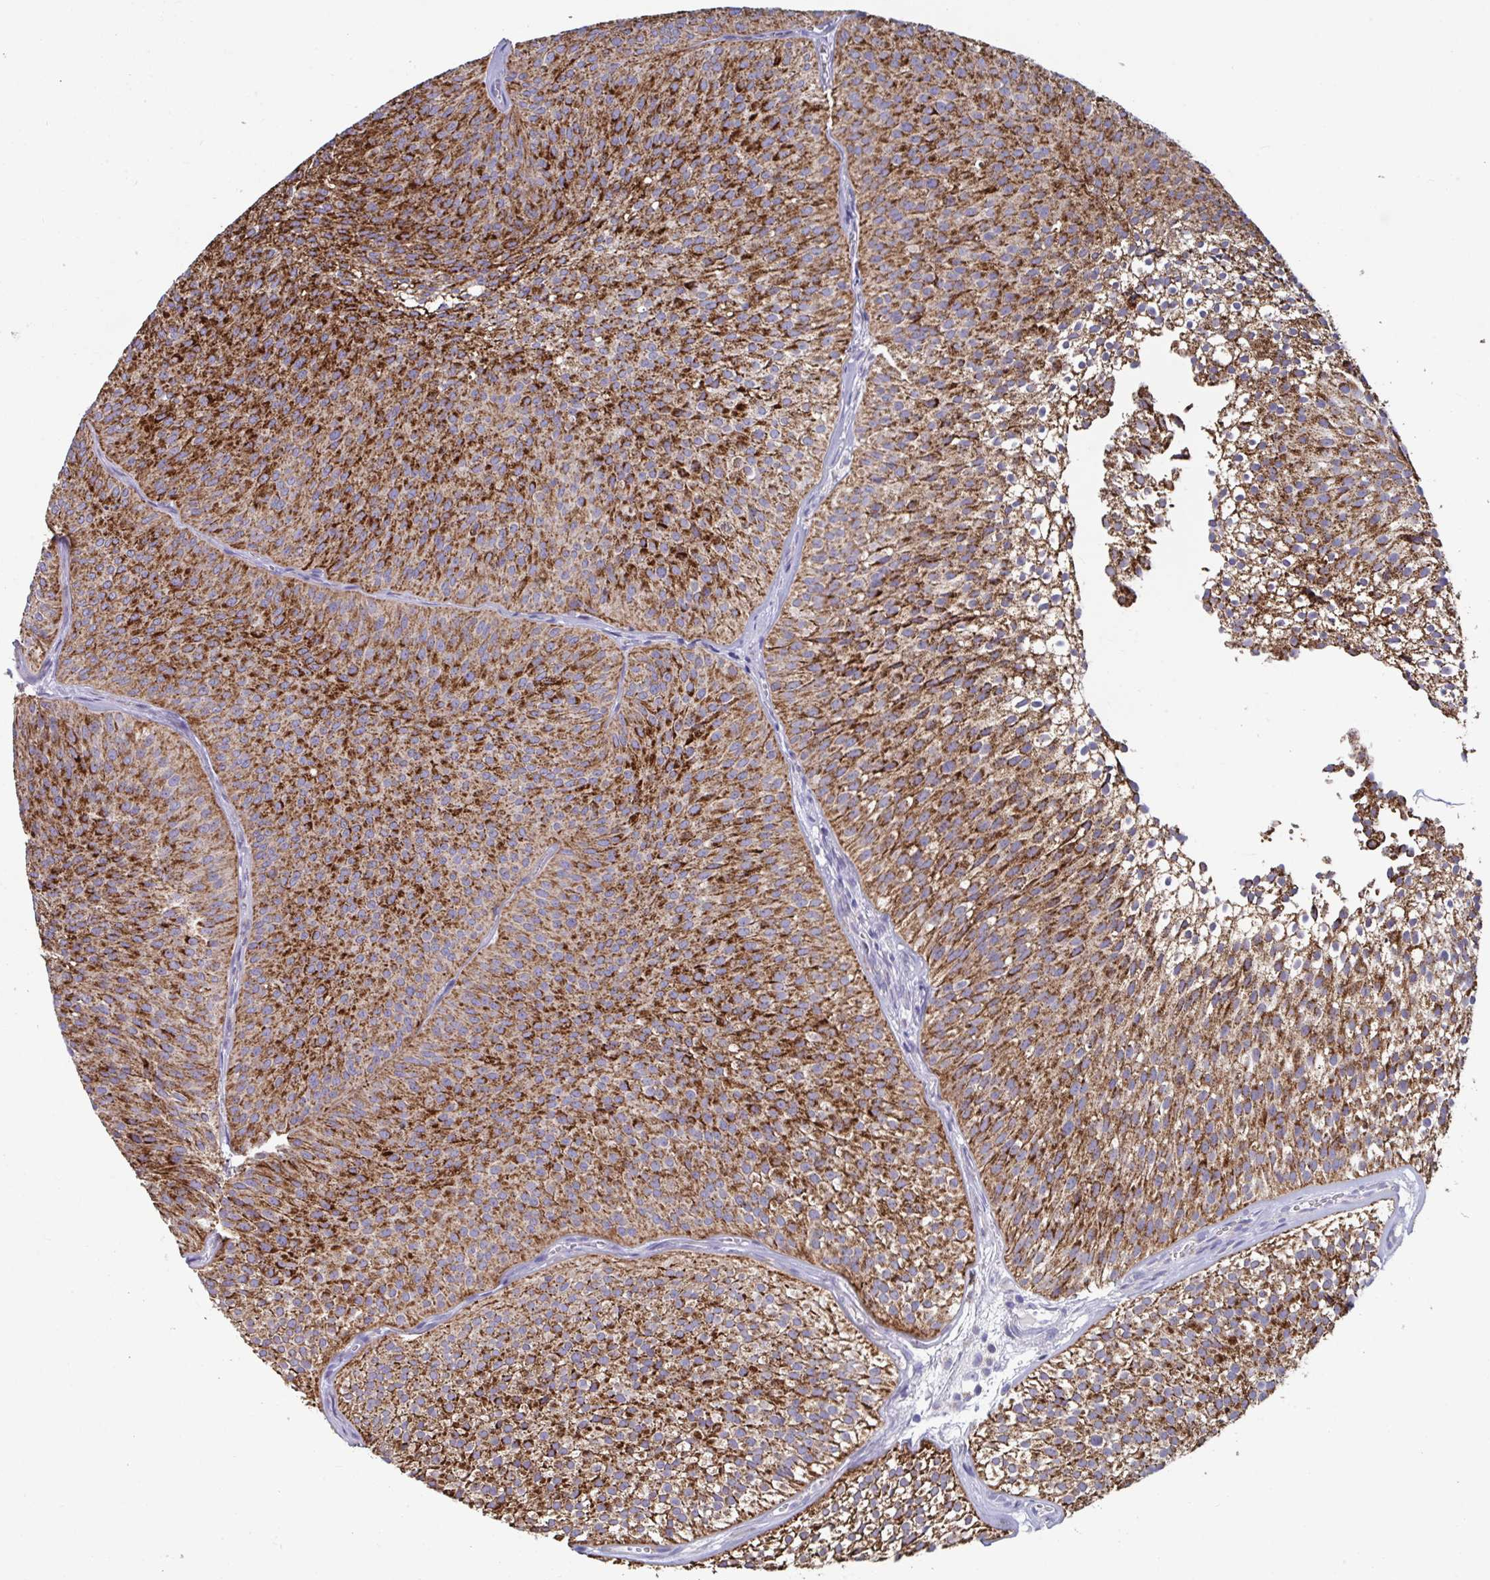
{"staining": {"intensity": "strong", "quantity": ">75%", "location": "cytoplasmic/membranous"}, "tissue": "urothelial cancer", "cell_type": "Tumor cells", "image_type": "cancer", "snomed": [{"axis": "morphology", "description": "Urothelial carcinoma, Low grade"}, {"axis": "topography", "description": "Urinary bladder"}], "caption": "Protein expression by immunohistochemistry (IHC) demonstrates strong cytoplasmic/membranous expression in approximately >75% of tumor cells in urothelial cancer.", "gene": "BCAT2", "patient": {"sex": "male", "age": 91}}